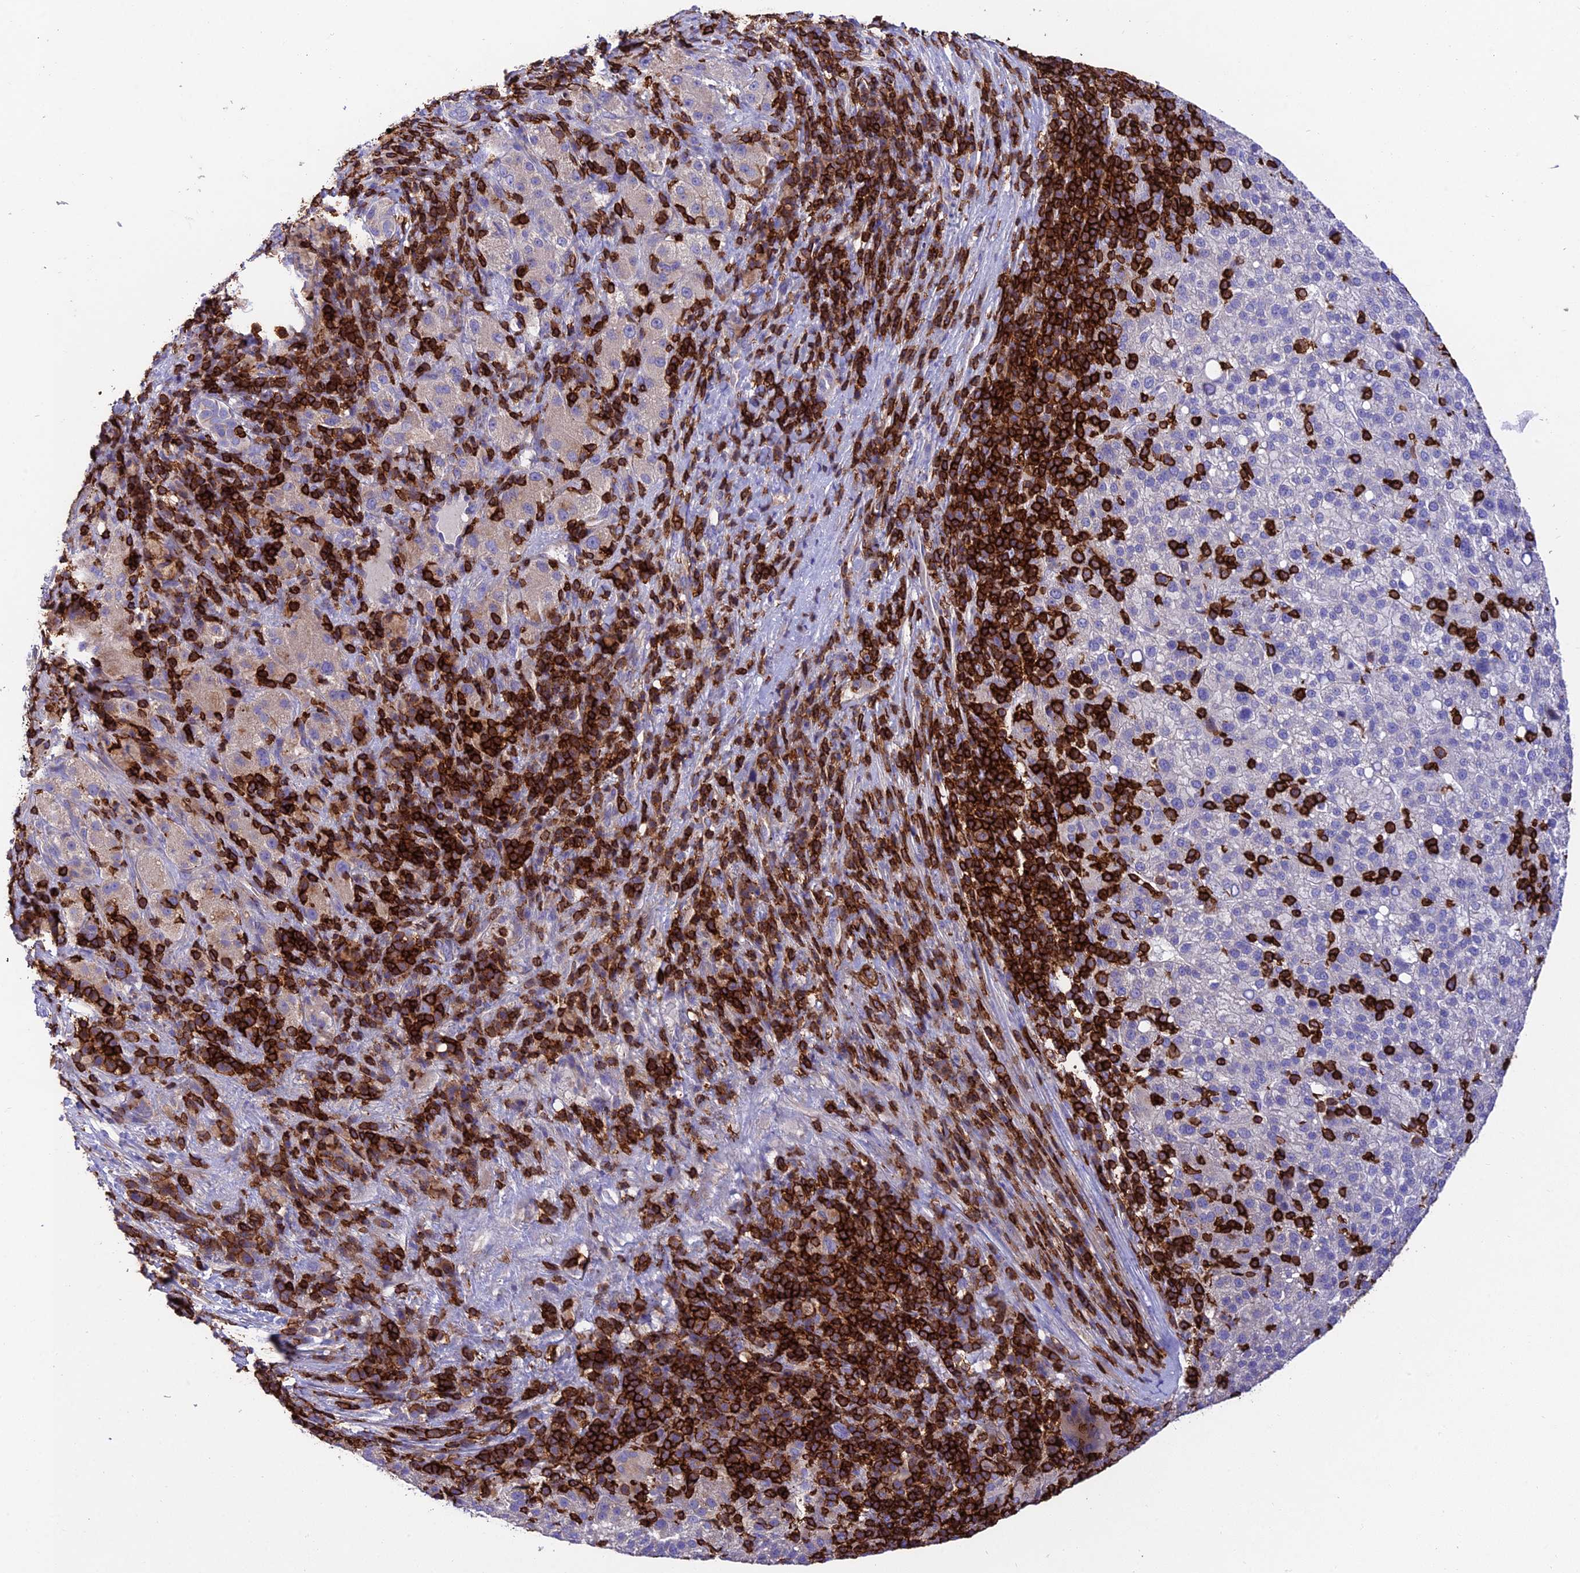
{"staining": {"intensity": "weak", "quantity": "25%-75%", "location": "cytoplasmic/membranous"}, "tissue": "liver cancer", "cell_type": "Tumor cells", "image_type": "cancer", "snomed": [{"axis": "morphology", "description": "Carcinoma, Hepatocellular, NOS"}, {"axis": "topography", "description": "Liver"}], "caption": "An image showing weak cytoplasmic/membranous expression in about 25%-75% of tumor cells in liver hepatocellular carcinoma, as visualized by brown immunohistochemical staining.", "gene": "PTPRCAP", "patient": {"sex": "female", "age": 58}}